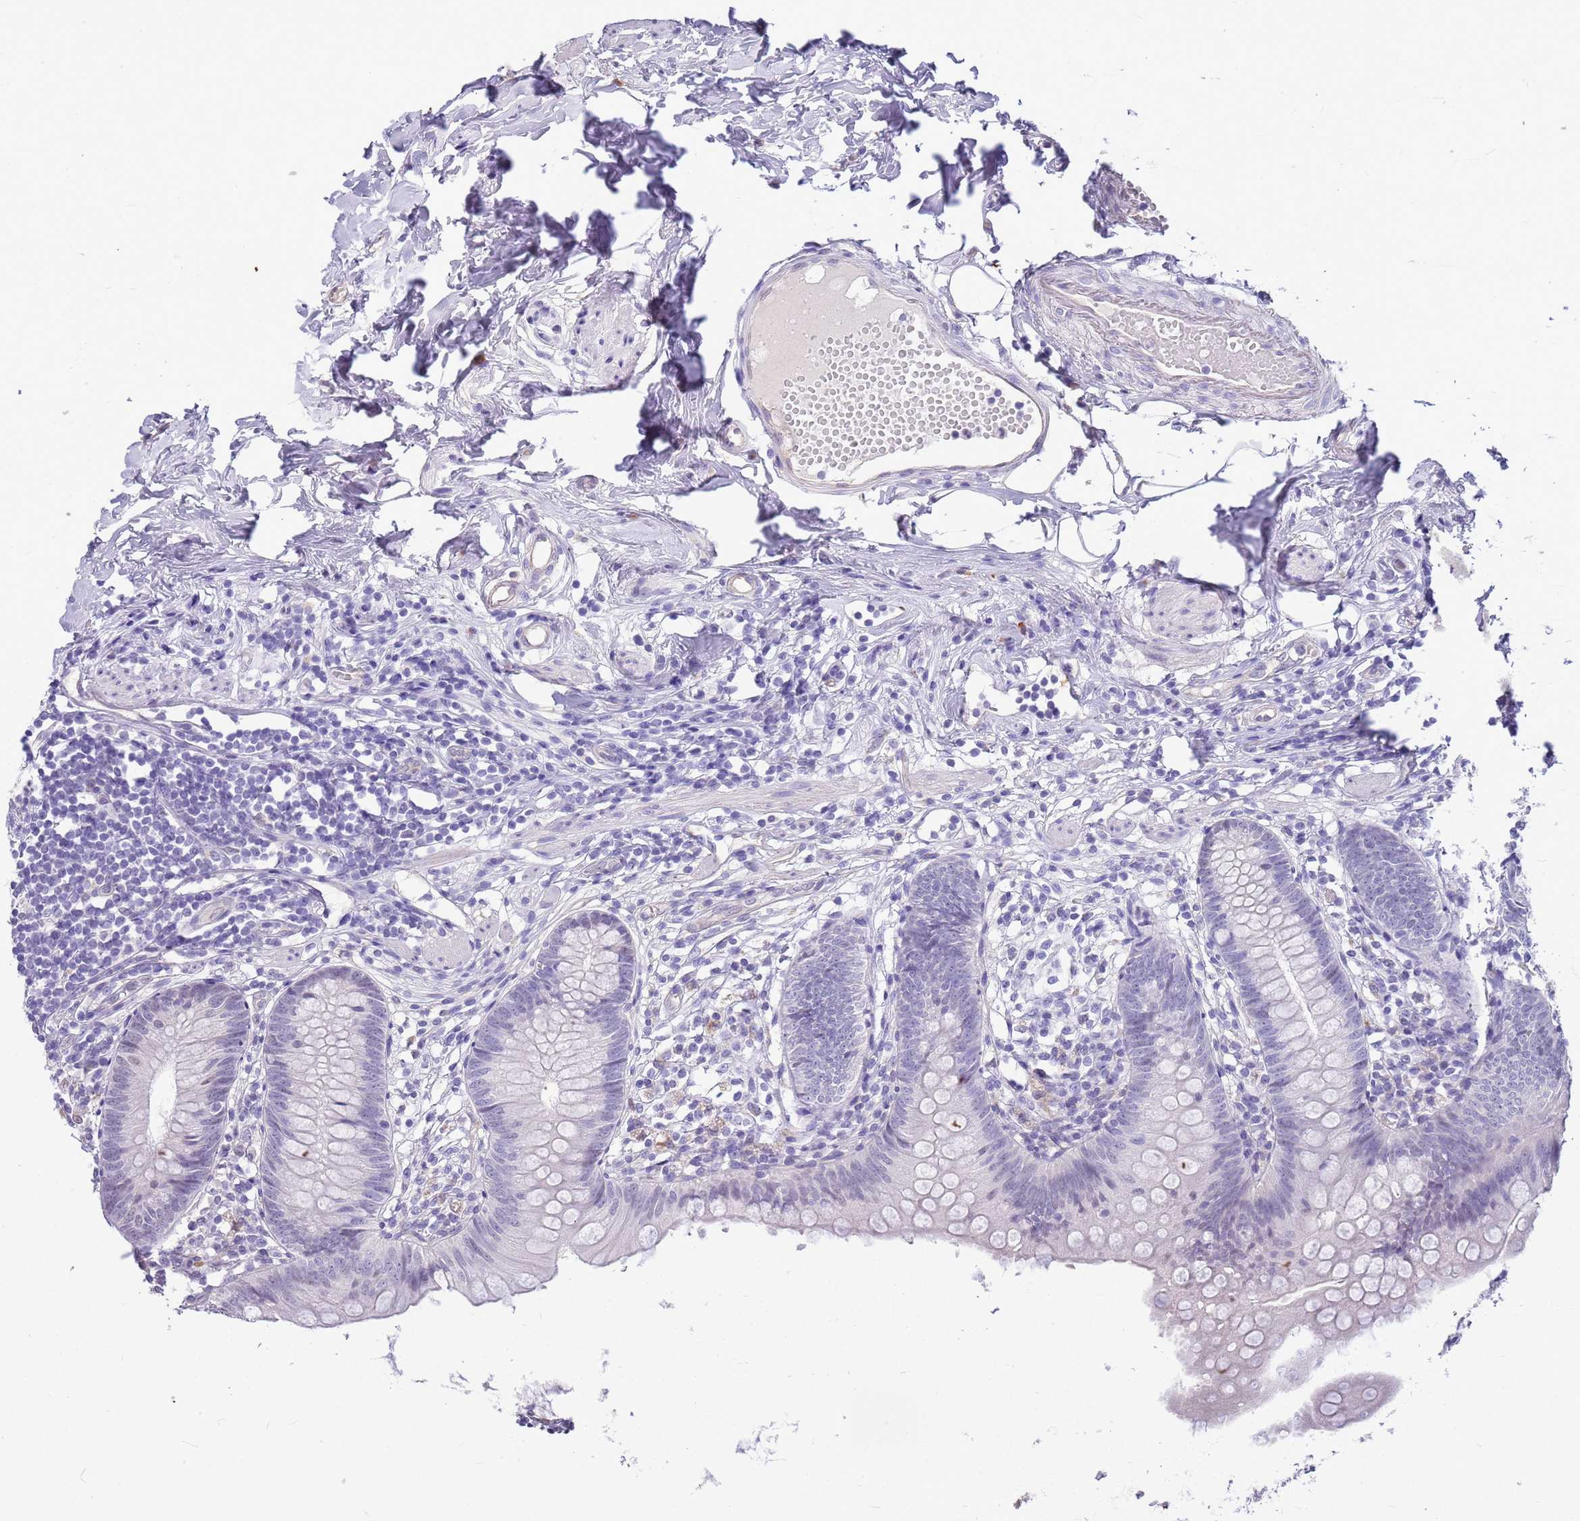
{"staining": {"intensity": "negative", "quantity": "none", "location": "none"}, "tissue": "appendix", "cell_type": "Glandular cells", "image_type": "normal", "snomed": [{"axis": "morphology", "description": "Normal tissue, NOS"}, {"axis": "topography", "description": "Appendix"}], "caption": "This is a histopathology image of immunohistochemistry staining of normal appendix, which shows no expression in glandular cells.", "gene": "CTRC", "patient": {"sex": "female", "age": 62}}